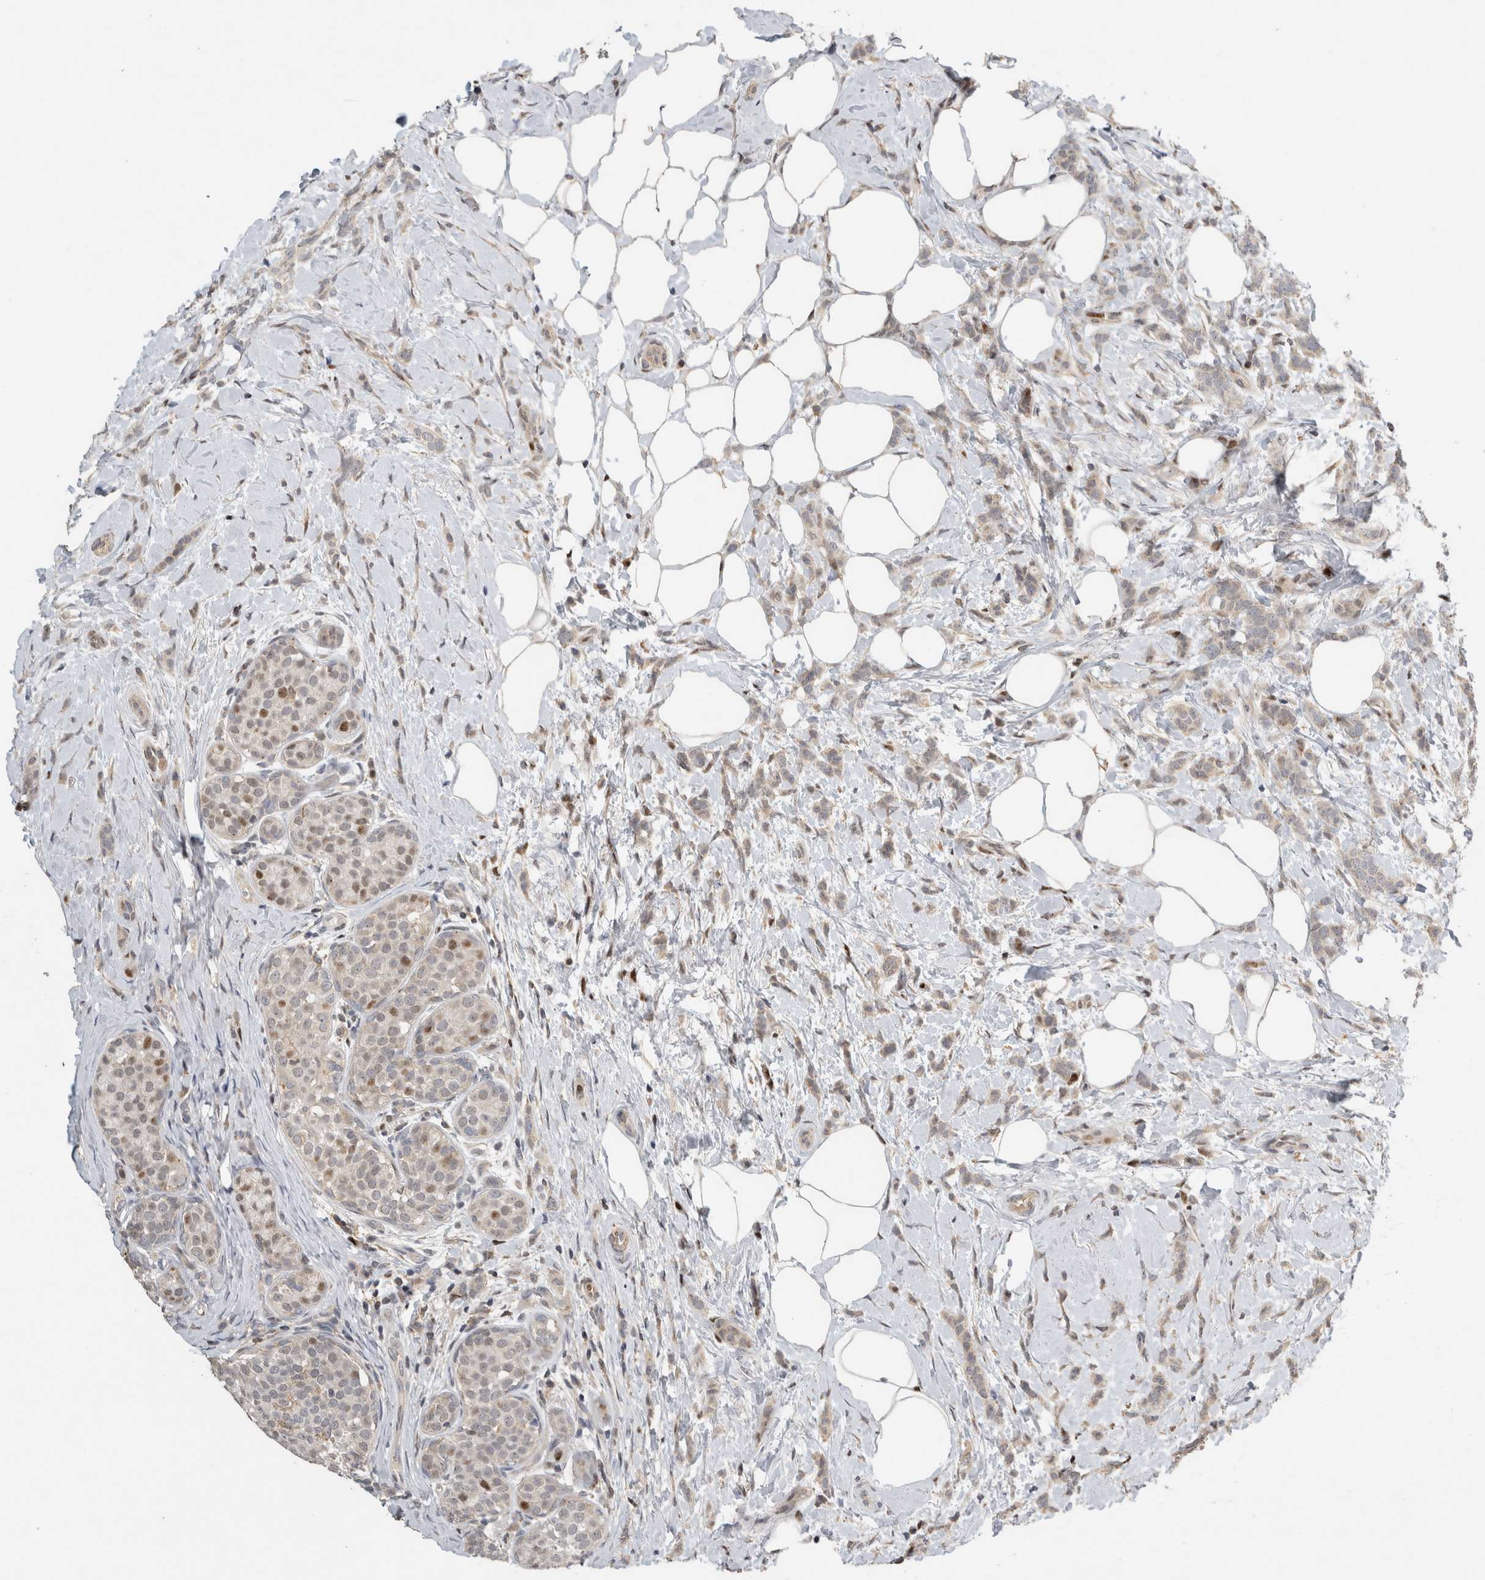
{"staining": {"intensity": "weak", "quantity": "<25%", "location": "cytoplasmic/membranous"}, "tissue": "breast cancer", "cell_type": "Tumor cells", "image_type": "cancer", "snomed": [{"axis": "morphology", "description": "Lobular carcinoma, in situ"}, {"axis": "morphology", "description": "Lobular carcinoma"}, {"axis": "topography", "description": "Breast"}], "caption": "IHC of breast lobular carcinoma in situ exhibits no expression in tumor cells.", "gene": "C8orf58", "patient": {"sex": "female", "age": 41}}